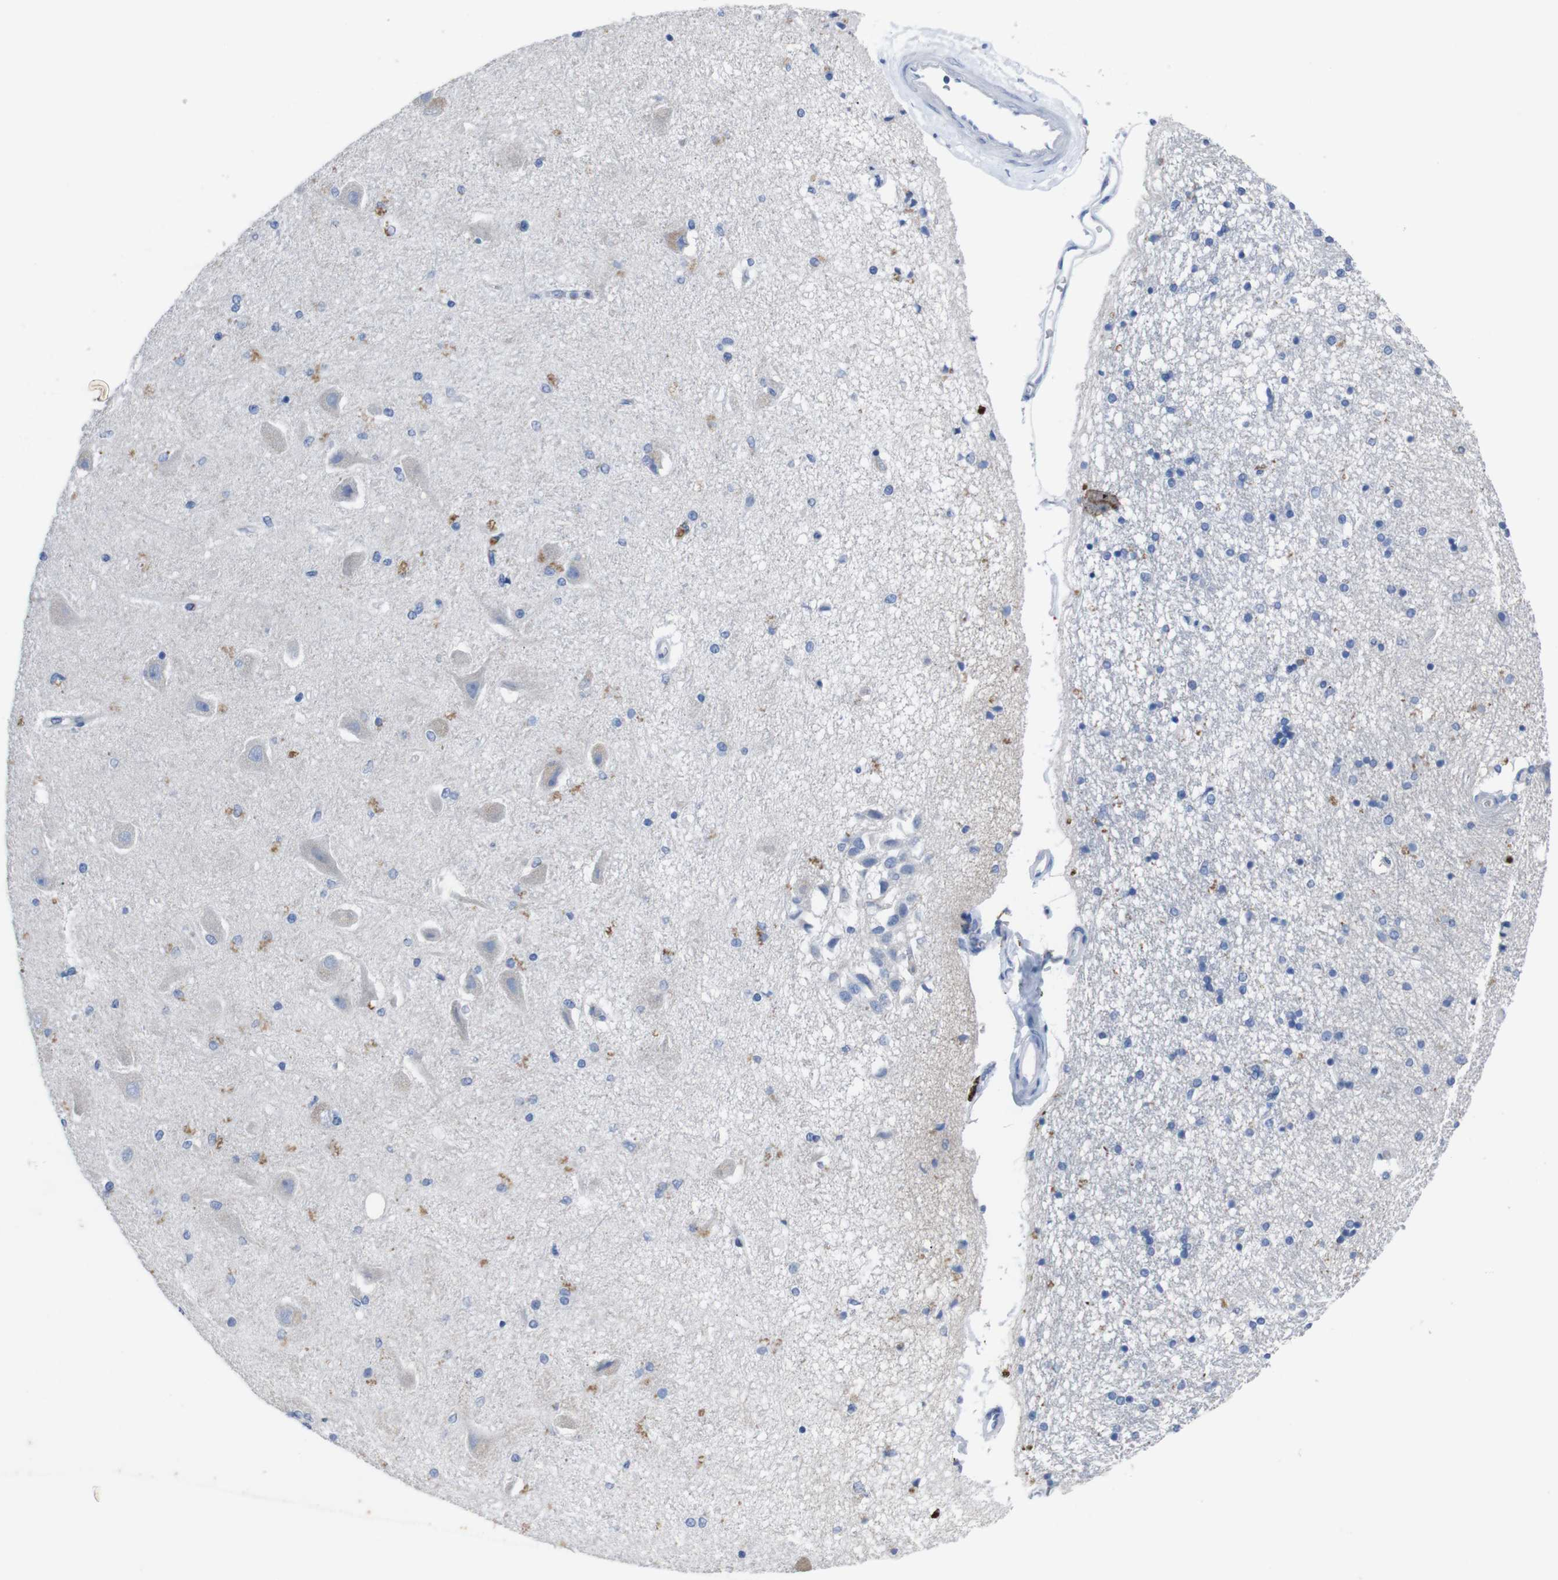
{"staining": {"intensity": "negative", "quantity": "none", "location": "none"}, "tissue": "hippocampus", "cell_type": "Glial cells", "image_type": "normal", "snomed": [{"axis": "morphology", "description": "Normal tissue, NOS"}, {"axis": "topography", "description": "Hippocampus"}], "caption": "Glial cells are negative for brown protein staining in normal hippocampus. (Brightfield microscopy of DAB (3,3'-diaminobenzidine) immunohistochemistry at high magnification).", "gene": "GJB2", "patient": {"sex": "female", "age": 54}}